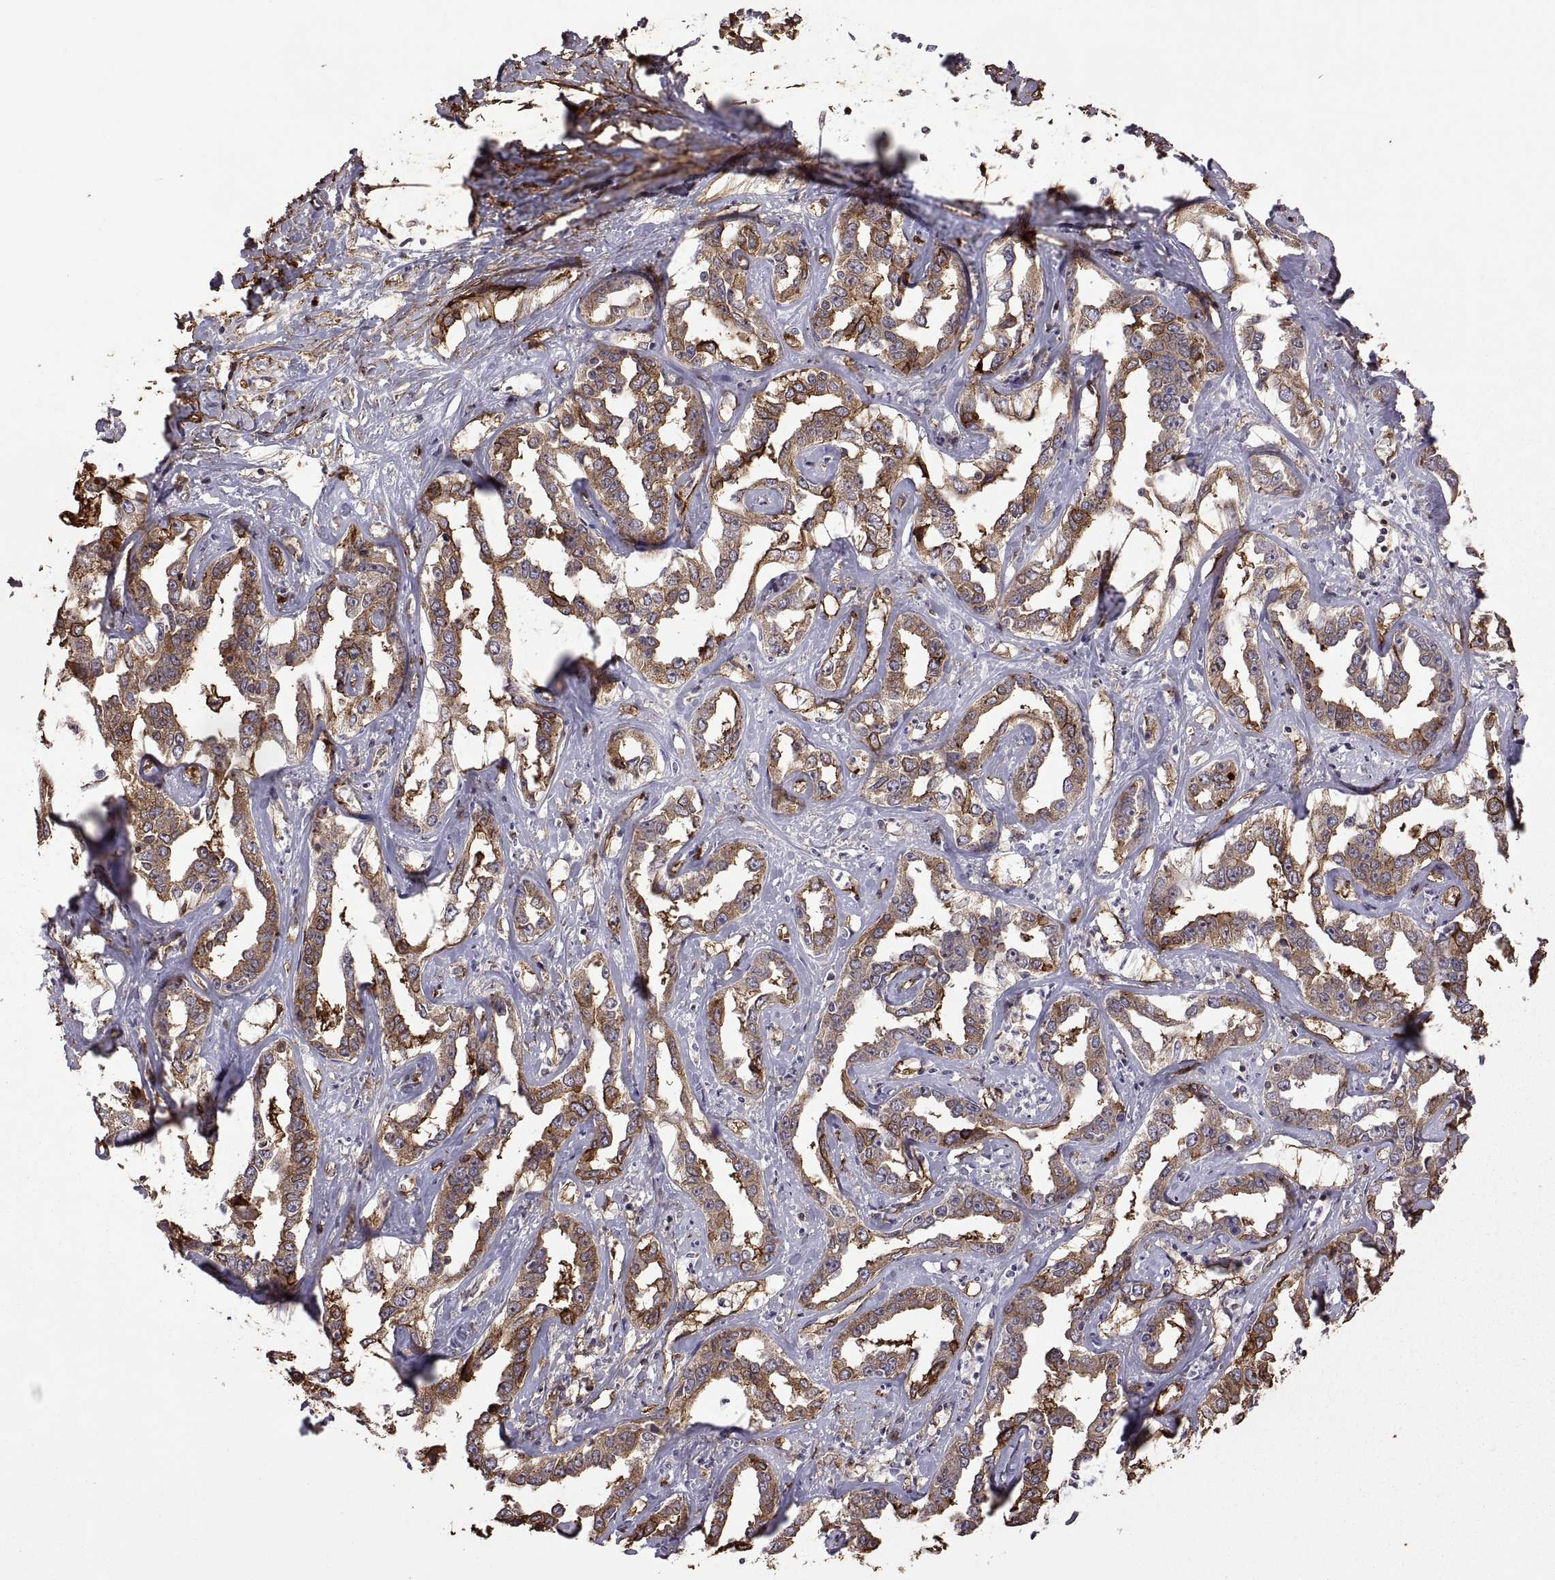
{"staining": {"intensity": "moderate", "quantity": ">75%", "location": "cytoplasmic/membranous"}, "tissue": "liver cancer", "cell_type": "Tumor cells", "image_type": "cancer", "snomed": [{"axis": "morphology", "description": "Cholangiocarcinoma"}, {"axis": "topography", "description": "Liver"}], "caption": "Immunohistochemistry micrograph of neoplastic tissue: liver cholangiocarcinoma stained using immunohistochemistry (IHC) reveals medium levels of moderate protein expression localized specifically in the cytoplasmic/membranous of tumor cells, appearing as a cytoplasmic/membranous brown color.", "gene": "S100A10", "patient": {"sex": "male", "age": 59}}